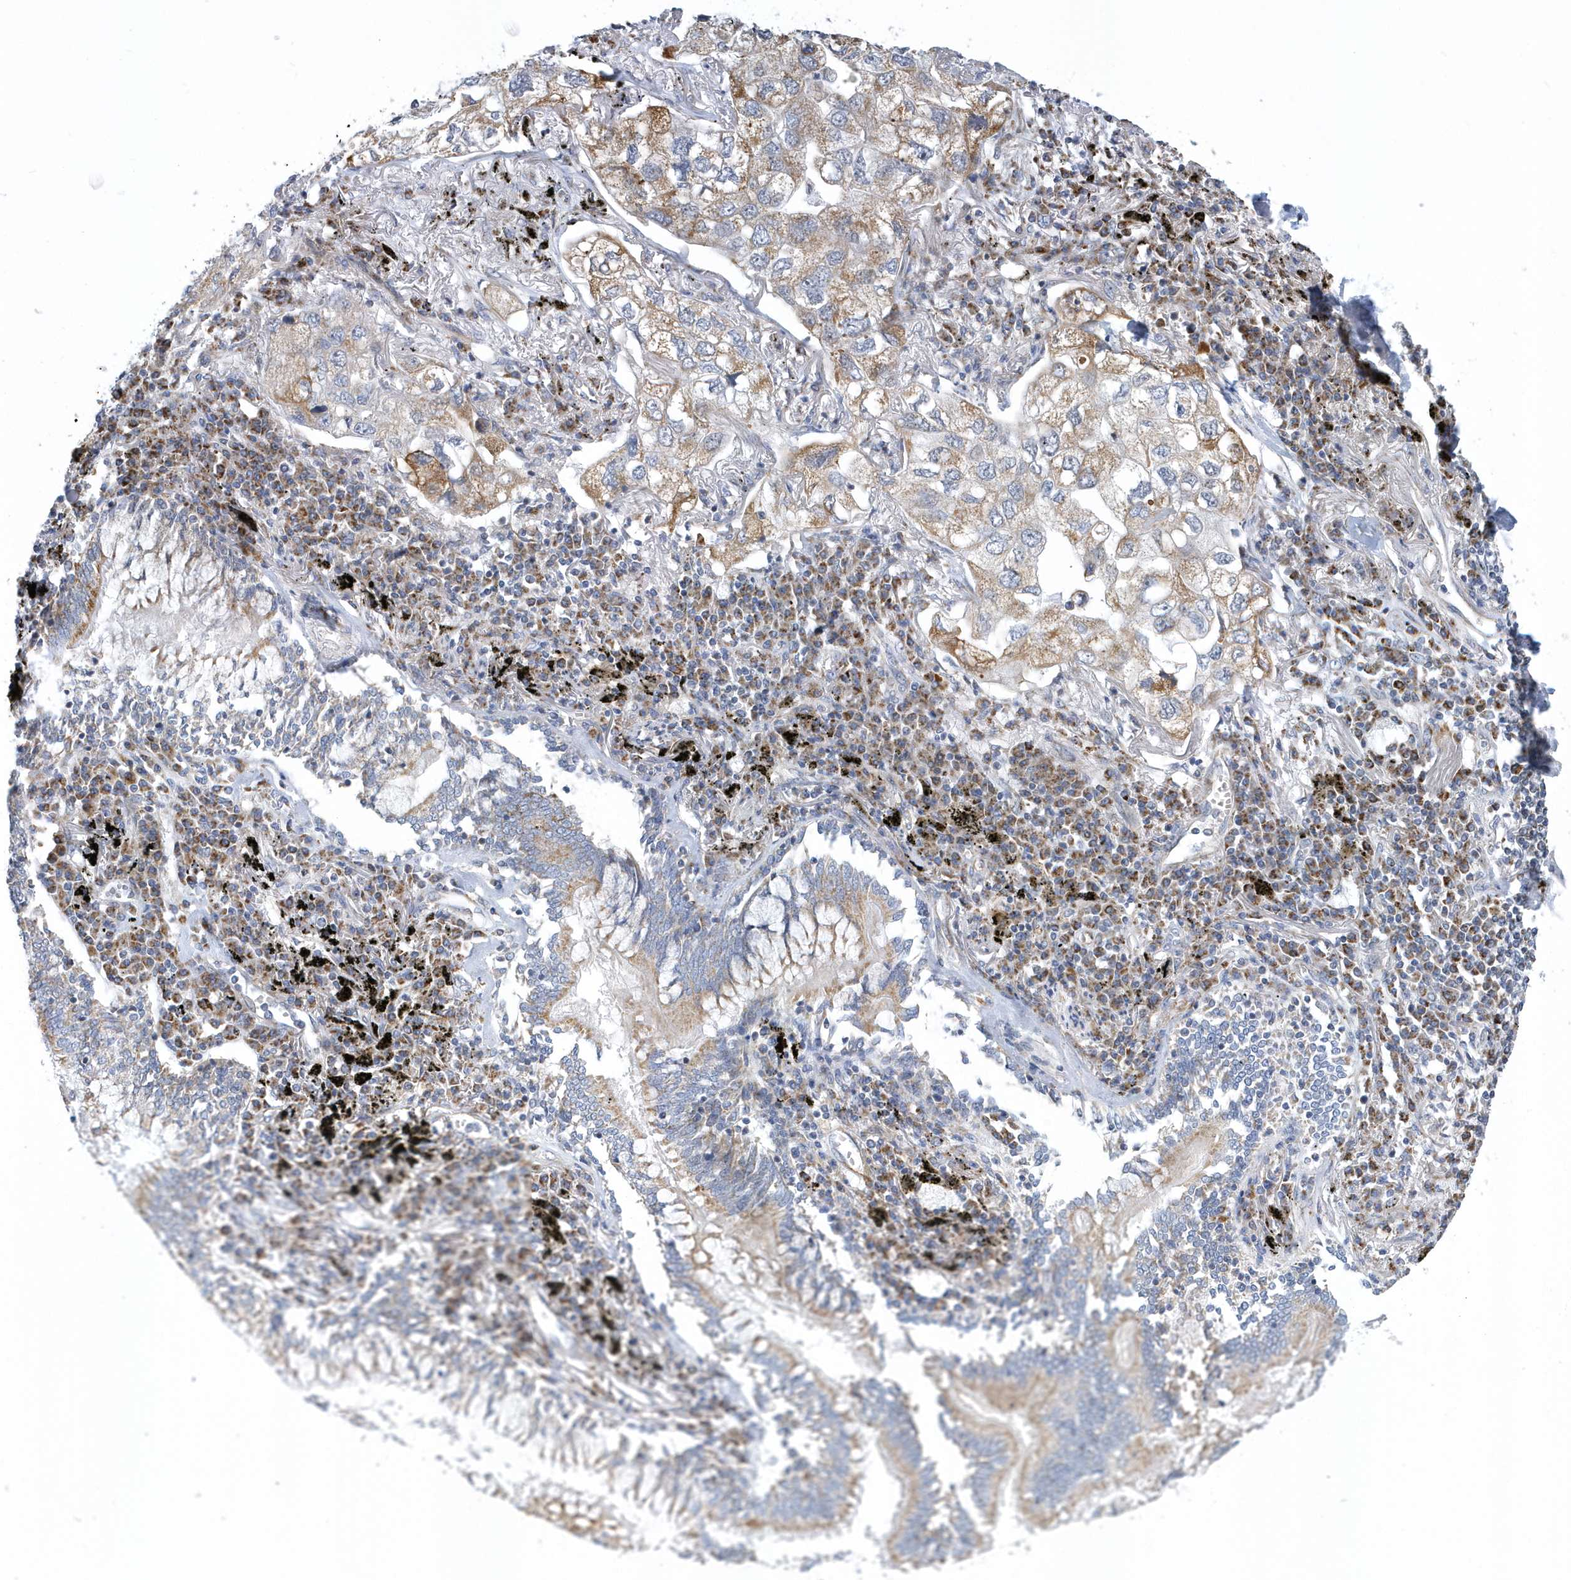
{"staining": {"intensity": "moderate", "quantity": "25%-75%", "location": "cytoplasmic/membranous"}, "tissue": "lung cancer", "cell_type": "Tumor cells", "image_type": "cancer", "snomed": [{"axis": "morphology", "description": "Adenocarcinoma, NOS"}, {"axis": "topography", "description": "Lung"}], "caption": "This is an image of IHC staining of adenocarcinoma (lung), which shows moderate staining in the cytoplasmic/membranous of tumor cells.", "gene": "VWA5B2", "patient": {"sex": "male", "age": 65}}